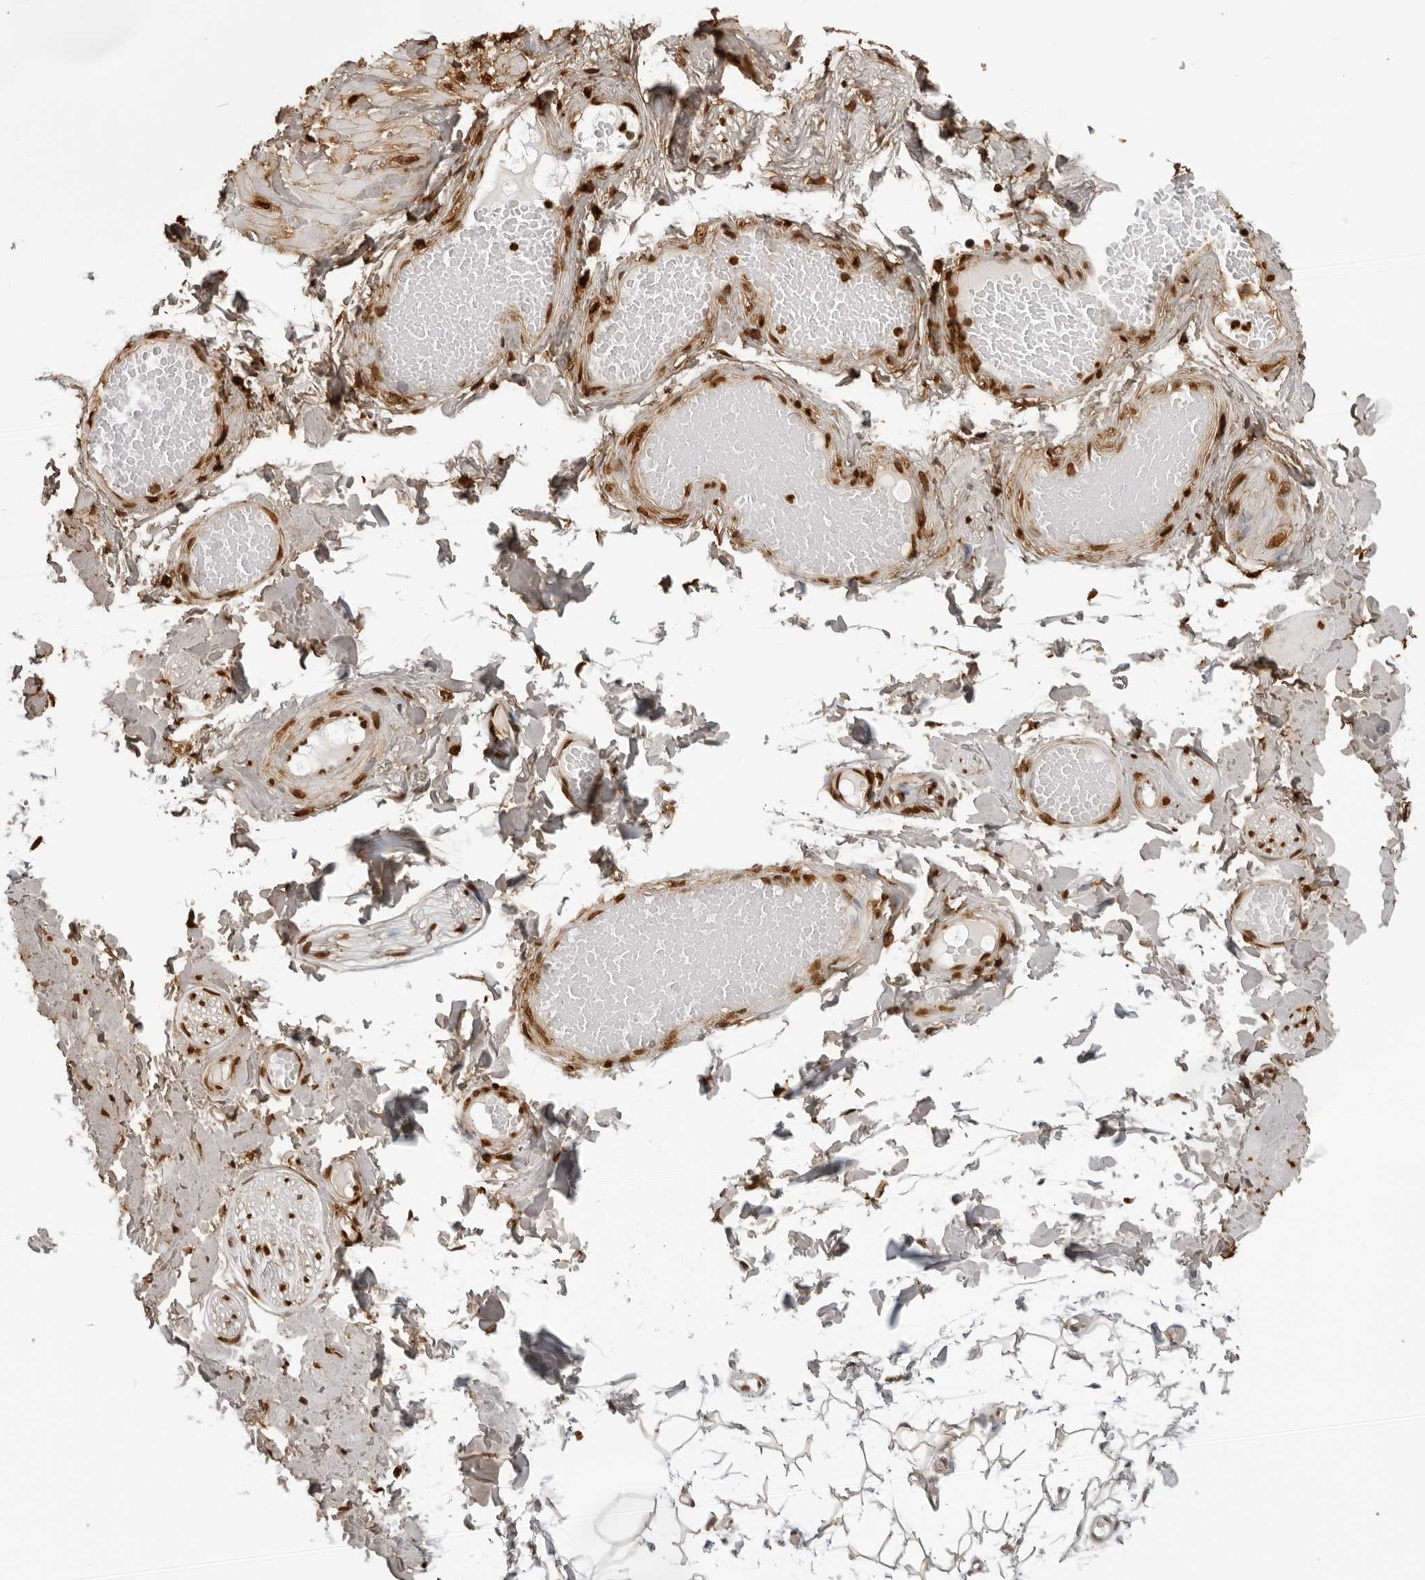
{"staining": {"intensity": "strong", "quantity": ">75%", "location": "nuclear"}, "tissue": "adipose tissue", "cell_type": "Adipocytes", "image_type": "normal", "snomed": [{"axis": "morphology", "description": "Normal tissue, NOS"}, {"axis": "topography", "description": "Adipose tissue"}, {"axis": "topography", "description": "Vascular tissue"}, {"axis": "topography", "description": "Peripheral nerve tissue"}], "caption": "Immunohistochemistry (DAB (3,3'-diaminobenzidine)) staining of unremarkable adipose tissue exhibits strong nuclear protein positivity in approximately >75% of adipocytes.", "gene": "ZFP91", "patient": {"sex": "male", "age": 25}}